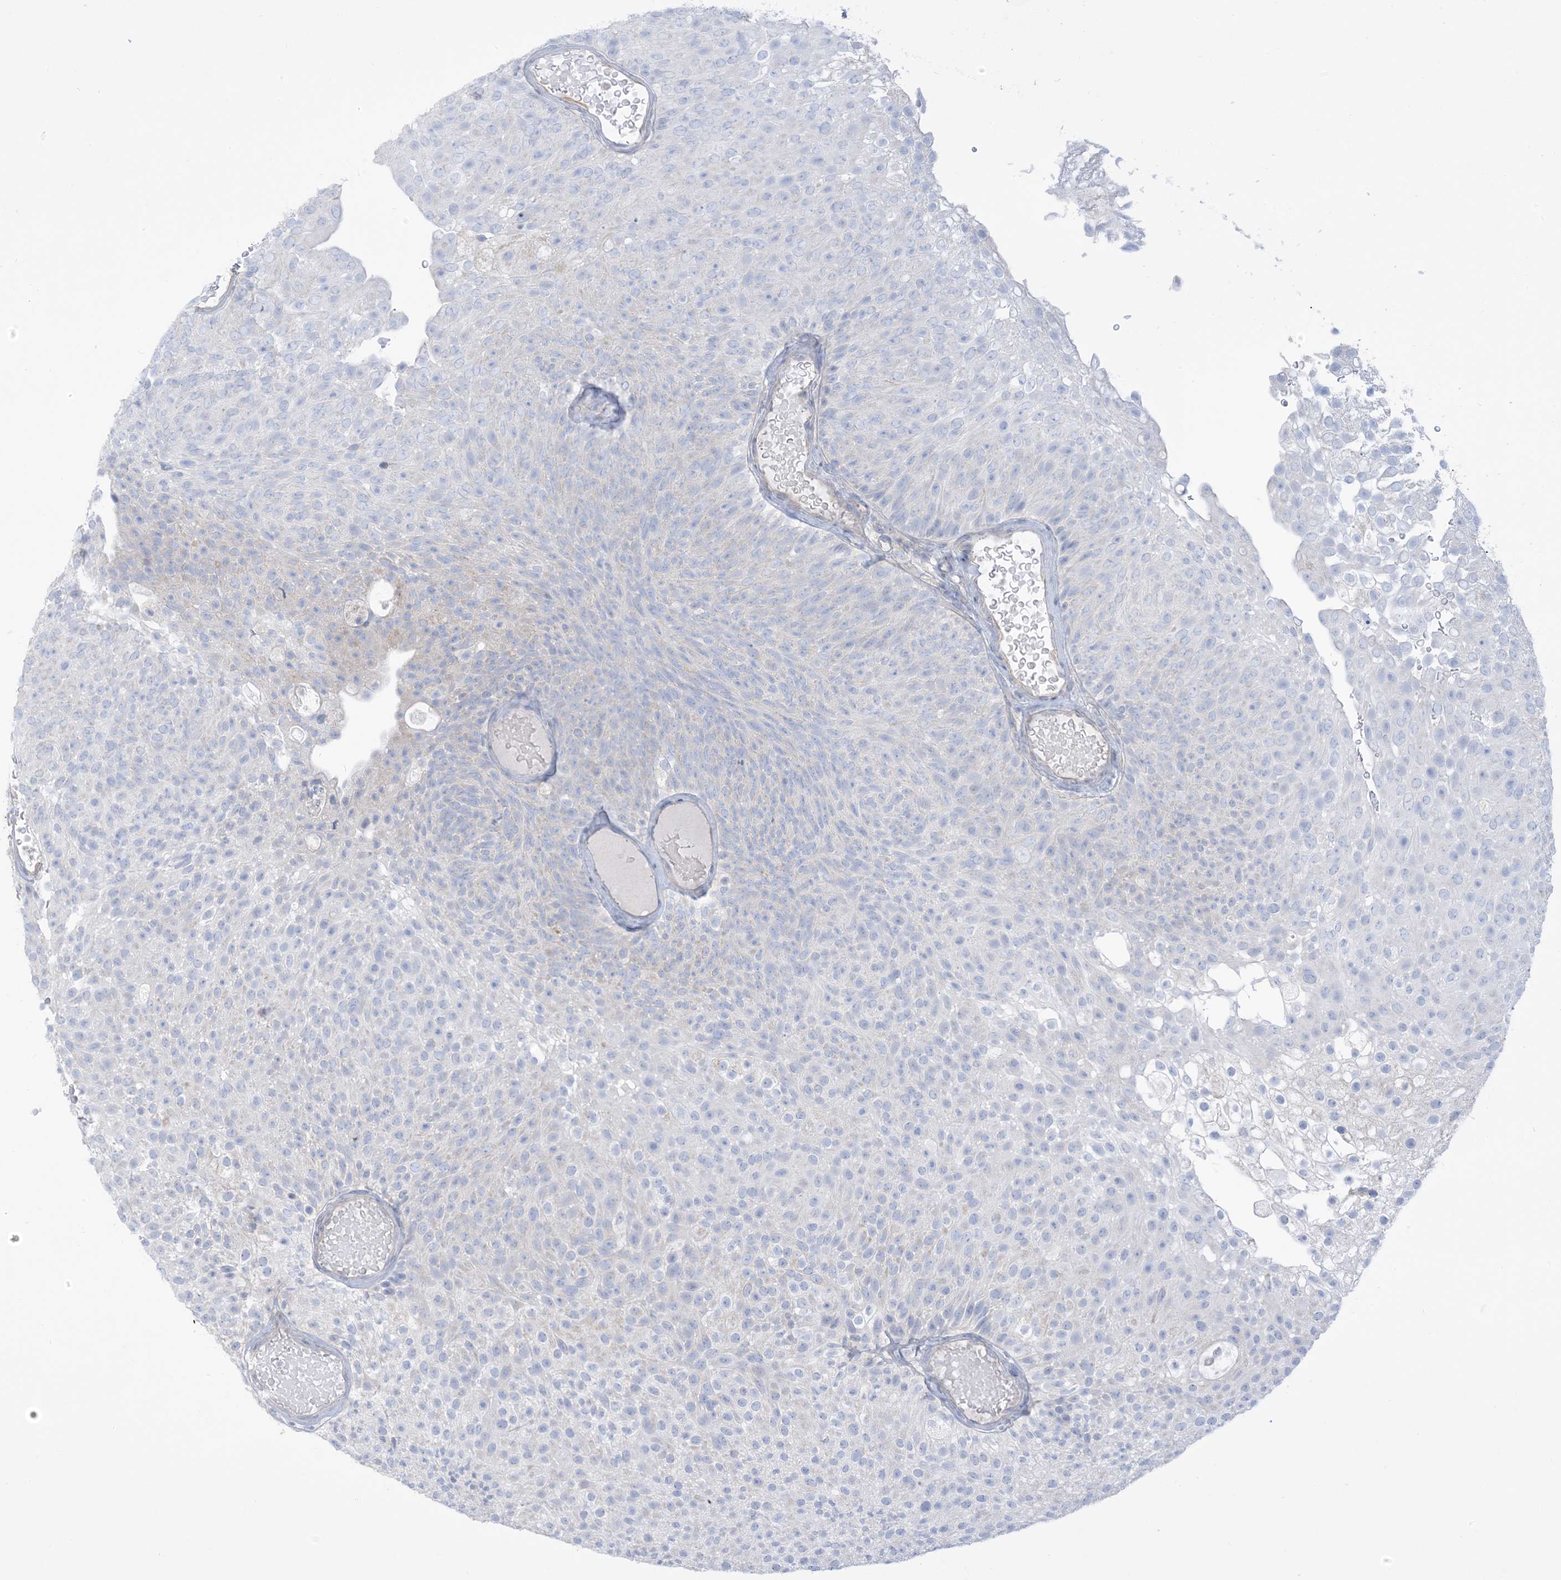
{"staining": {"intensity": "negative", "quantity": "none", "location": "none"}, "tissue": "urothelial cancer", "cell_type": "Tumor cells", "image_type": "cancer", "snomed": [{"axis": "morphology", "description": "Urothelial carcinoma, Low grade"}, {"axis": "topography", "description": "Urinary bladder"}], "caption": "DAB immunohistochemical staining of human low-grade urothelial carcinoma reveals no significant staining in tumor cells.", "gene": "MTHFD2L", "patient": {"sex": "male", "age": 78}}